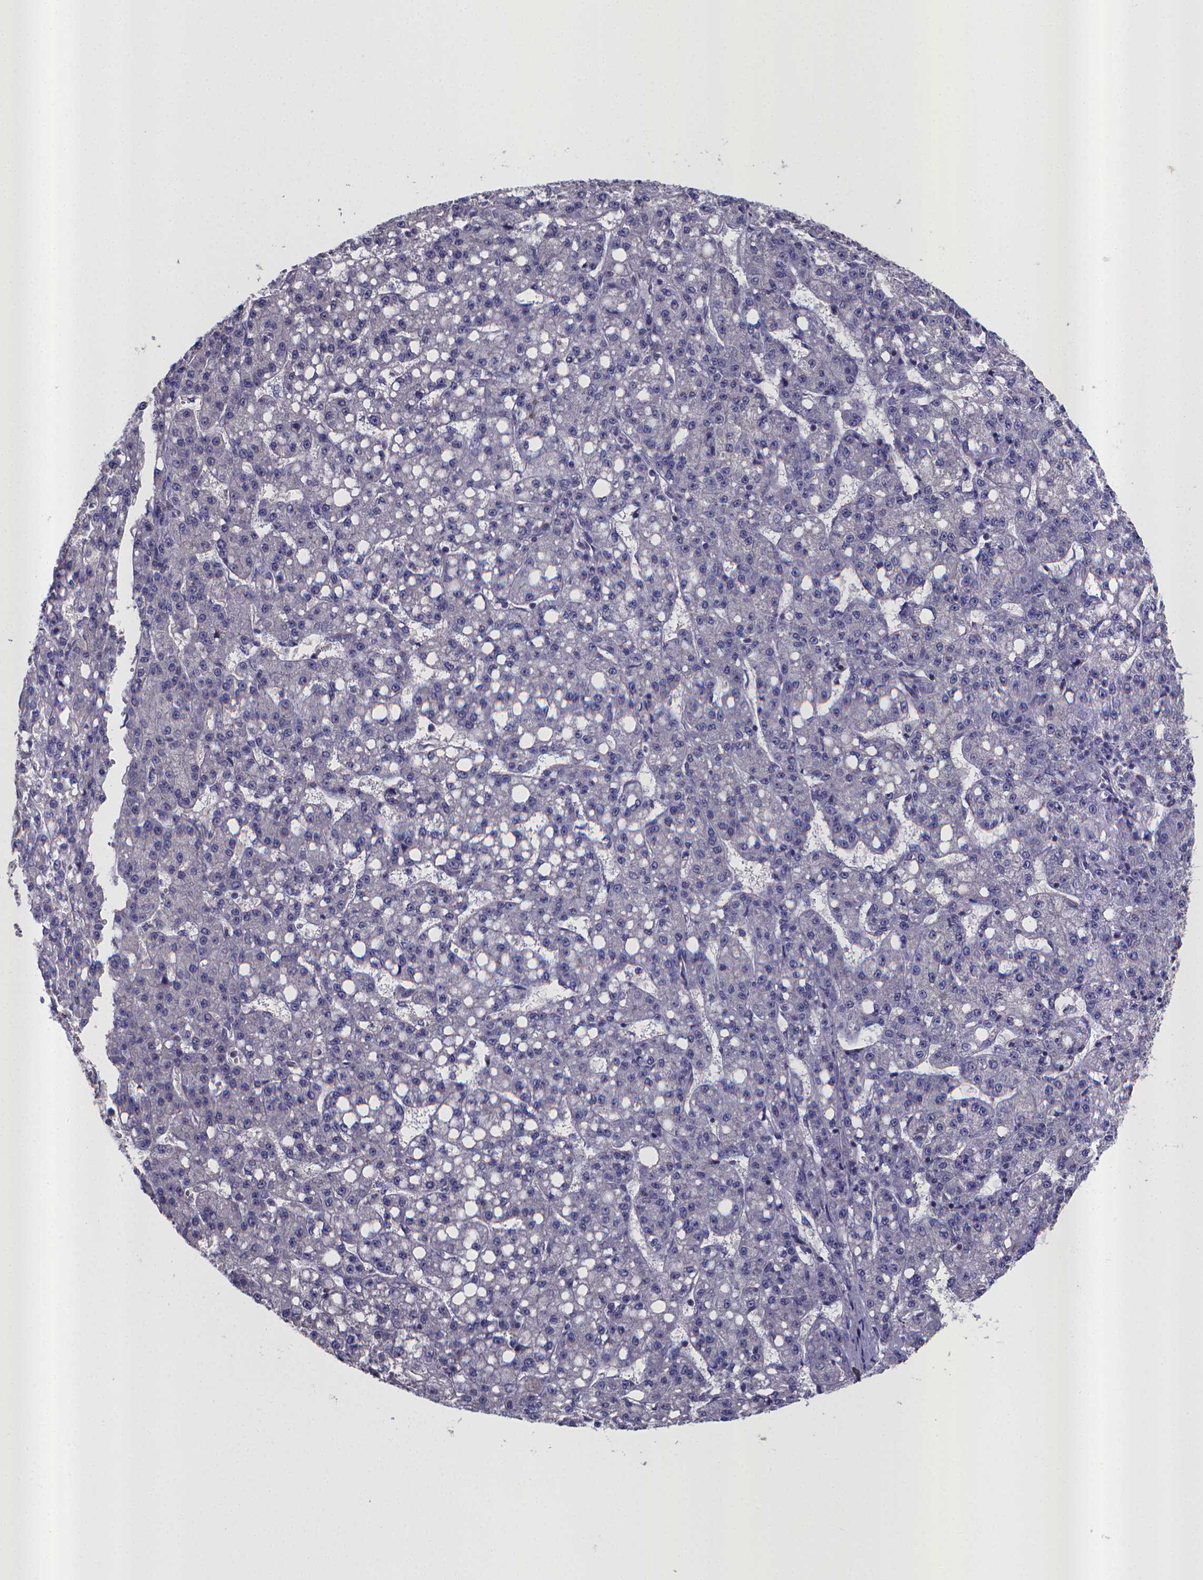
{"staining": {"intensity": "negative", "quantity": "none", "location": "none"}, "tissue": "liver cancer", "cell_type": "Tumor cells", "image_type": "cancer", "snomed": [{"axis": "morphology", "description": "Carcinoma, Hepatocellular, NOS"}, {"axis": "topography", "description": "Liver"}], "caption": "The micrograph exhibits no significant expression in tumor cells of liver cancer (hepatocellular carcinoma).", "gene": "RERG", "patient": {"sex": "female", "age": 65}}